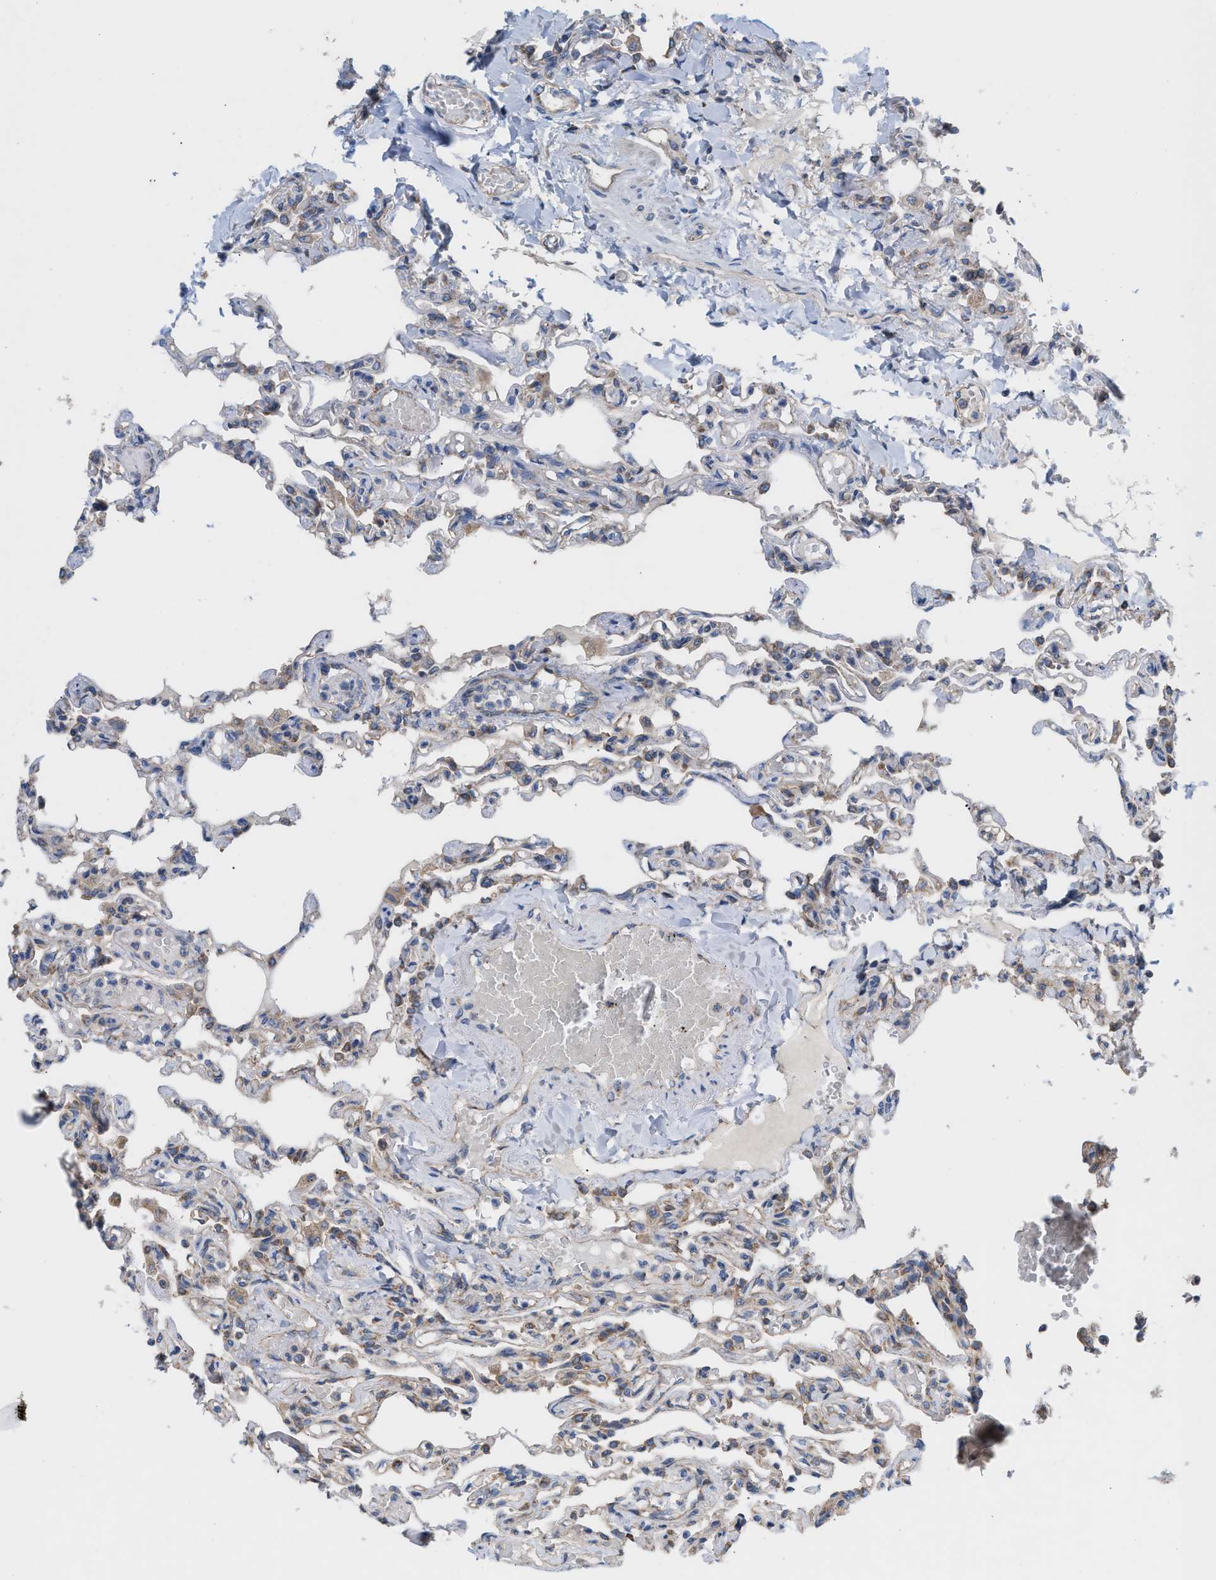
{"staining": {"intensity": "weak", "quantity": "<25%", "location": "cytoplasmic/membranous"}, "tissue": "lung", "cell_type": "Alveolar cells", "image_type": "normal", "snomed": [{"axis": "morphology", "description": "Normal tissue, NOS"}, {"axis": "topography", "description": "Lung"}], "caption": "Photomicrograph shows no protein staining in alveolar cells of unremarkable lung. Brightfield microscopy of immunohistochemistry (IHC) stained with DAB (brown) and hematoxylin (blue), captured at high magnification.", "gene": "OXSM", "patient": {"sex": "male", "age": 21}}